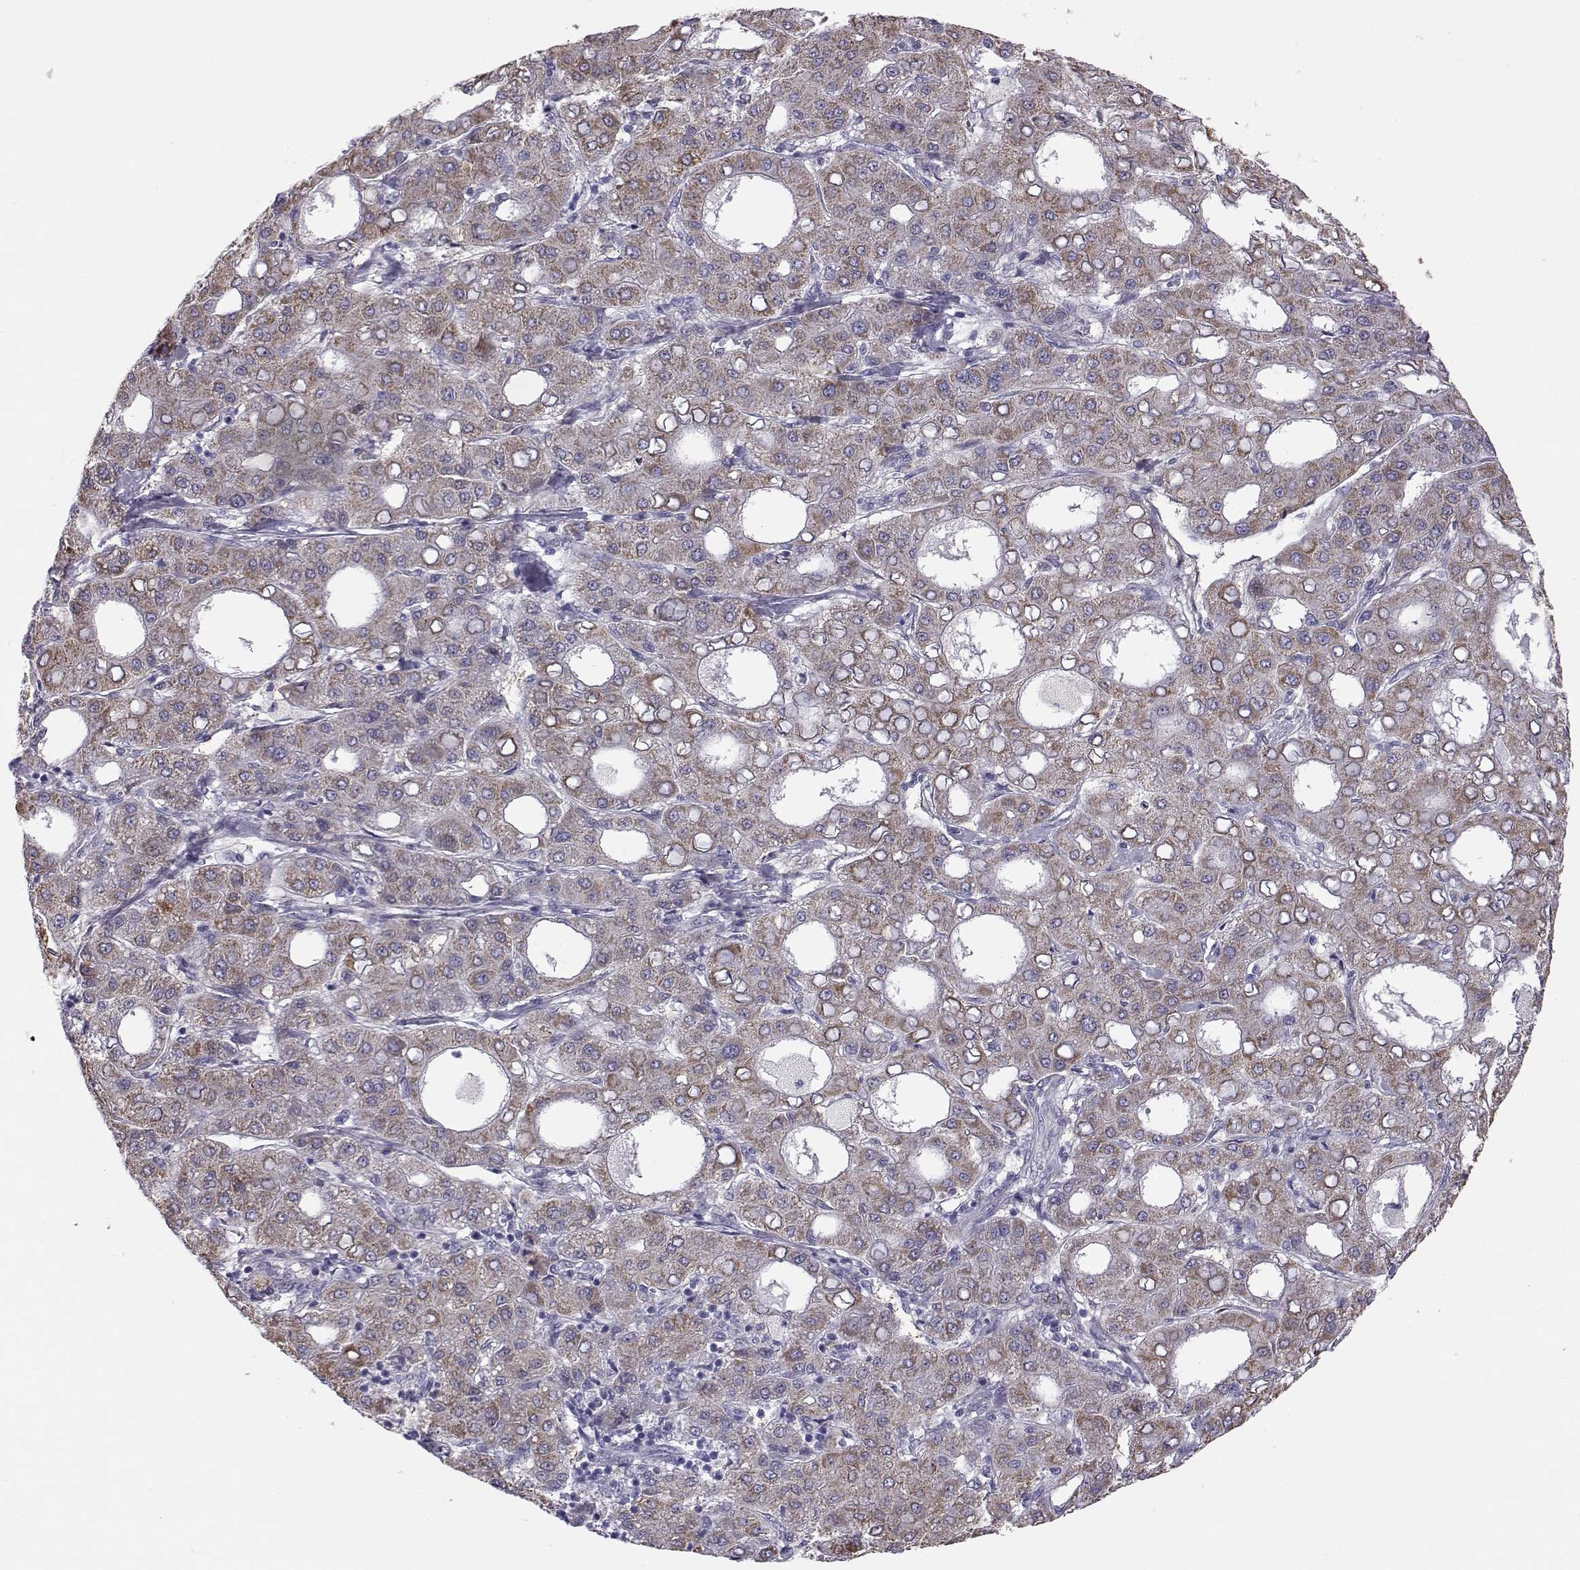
{"staining": {"intensity": "moderate", "quantity": "<25%", "location": "cytoplasmic/membranous"}, "tissue": "liver cancer", "cell_type": "Tumor cells", "image_type": "cancer", "snomed": [{"axis": "morphology", "description": "Carcinoma, Hepatocellular, NOS"}, {"axis": "topography", "description": "Liver"}], "caption": "Hepatocellular carcinoma (liver) tissue demonstrates moderate cytoplasmic/membranous staining in about <25% of tumor cells, visualized by immunohistochemistry. The staining was performed using DAB to visualize the protein expression in brown, while the nuclei were stained in blue with hematoxylin (Magnification: 20x).", "gene": "KCNMB4", "patient": {"sex": "male", "age": 65}}